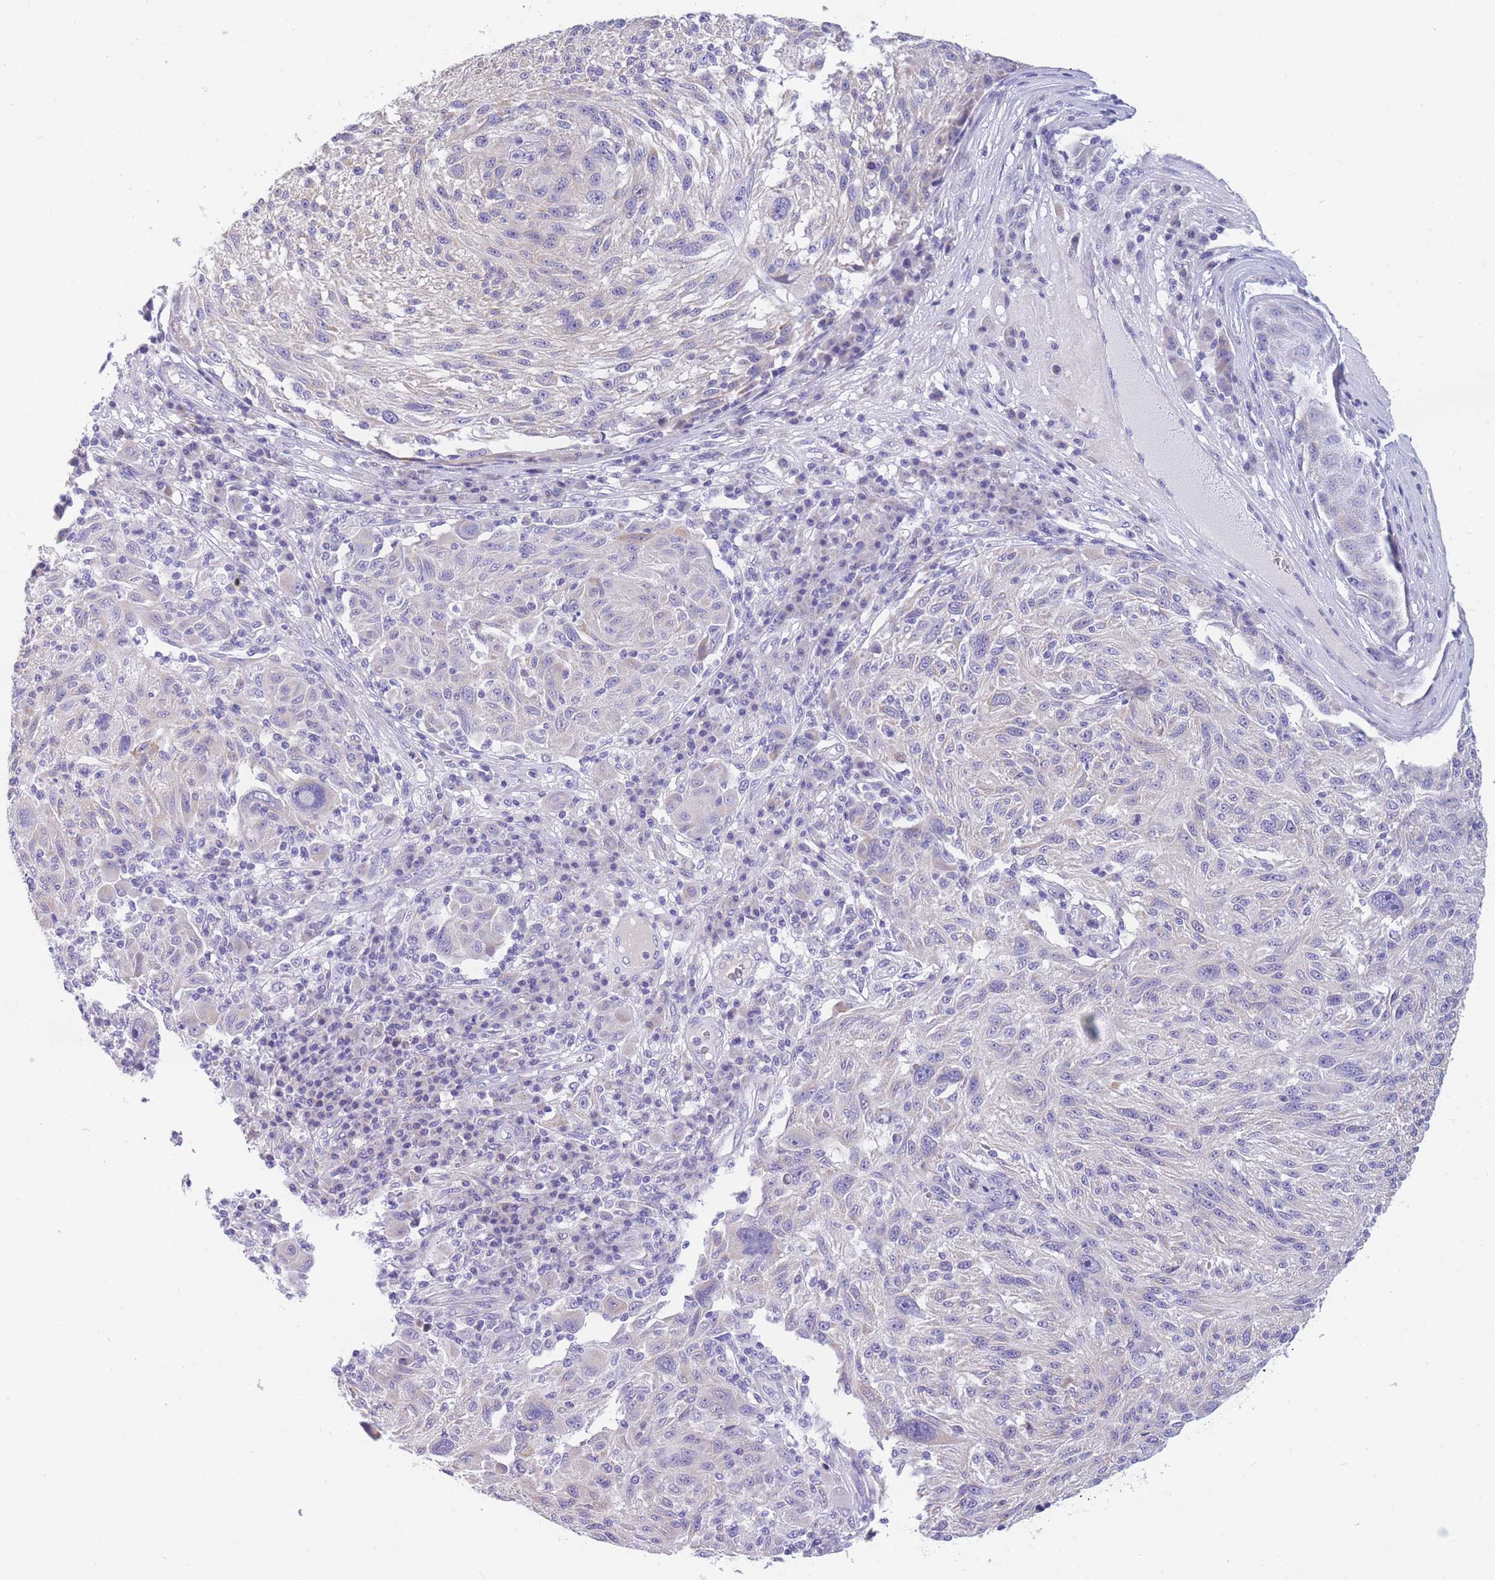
{"staining": {"intensity": "negative", "quantity": "none", "location": "none"}, "tissue": "melanoma", "cell_type": "Tumor cells", "image_type": "cancer", "snomed": [{"axis": "morphology", "description": "Malignant melanoma, NOS"}, {"axis": "topography", "description": "Skin"}], "caption": "This is a image of immunohistochemistry (IHC) staining of melanoma, which shows no staining in tumor cells.", "gene": "DHRS11", "patient": {"sex": "male", "age": 53}}